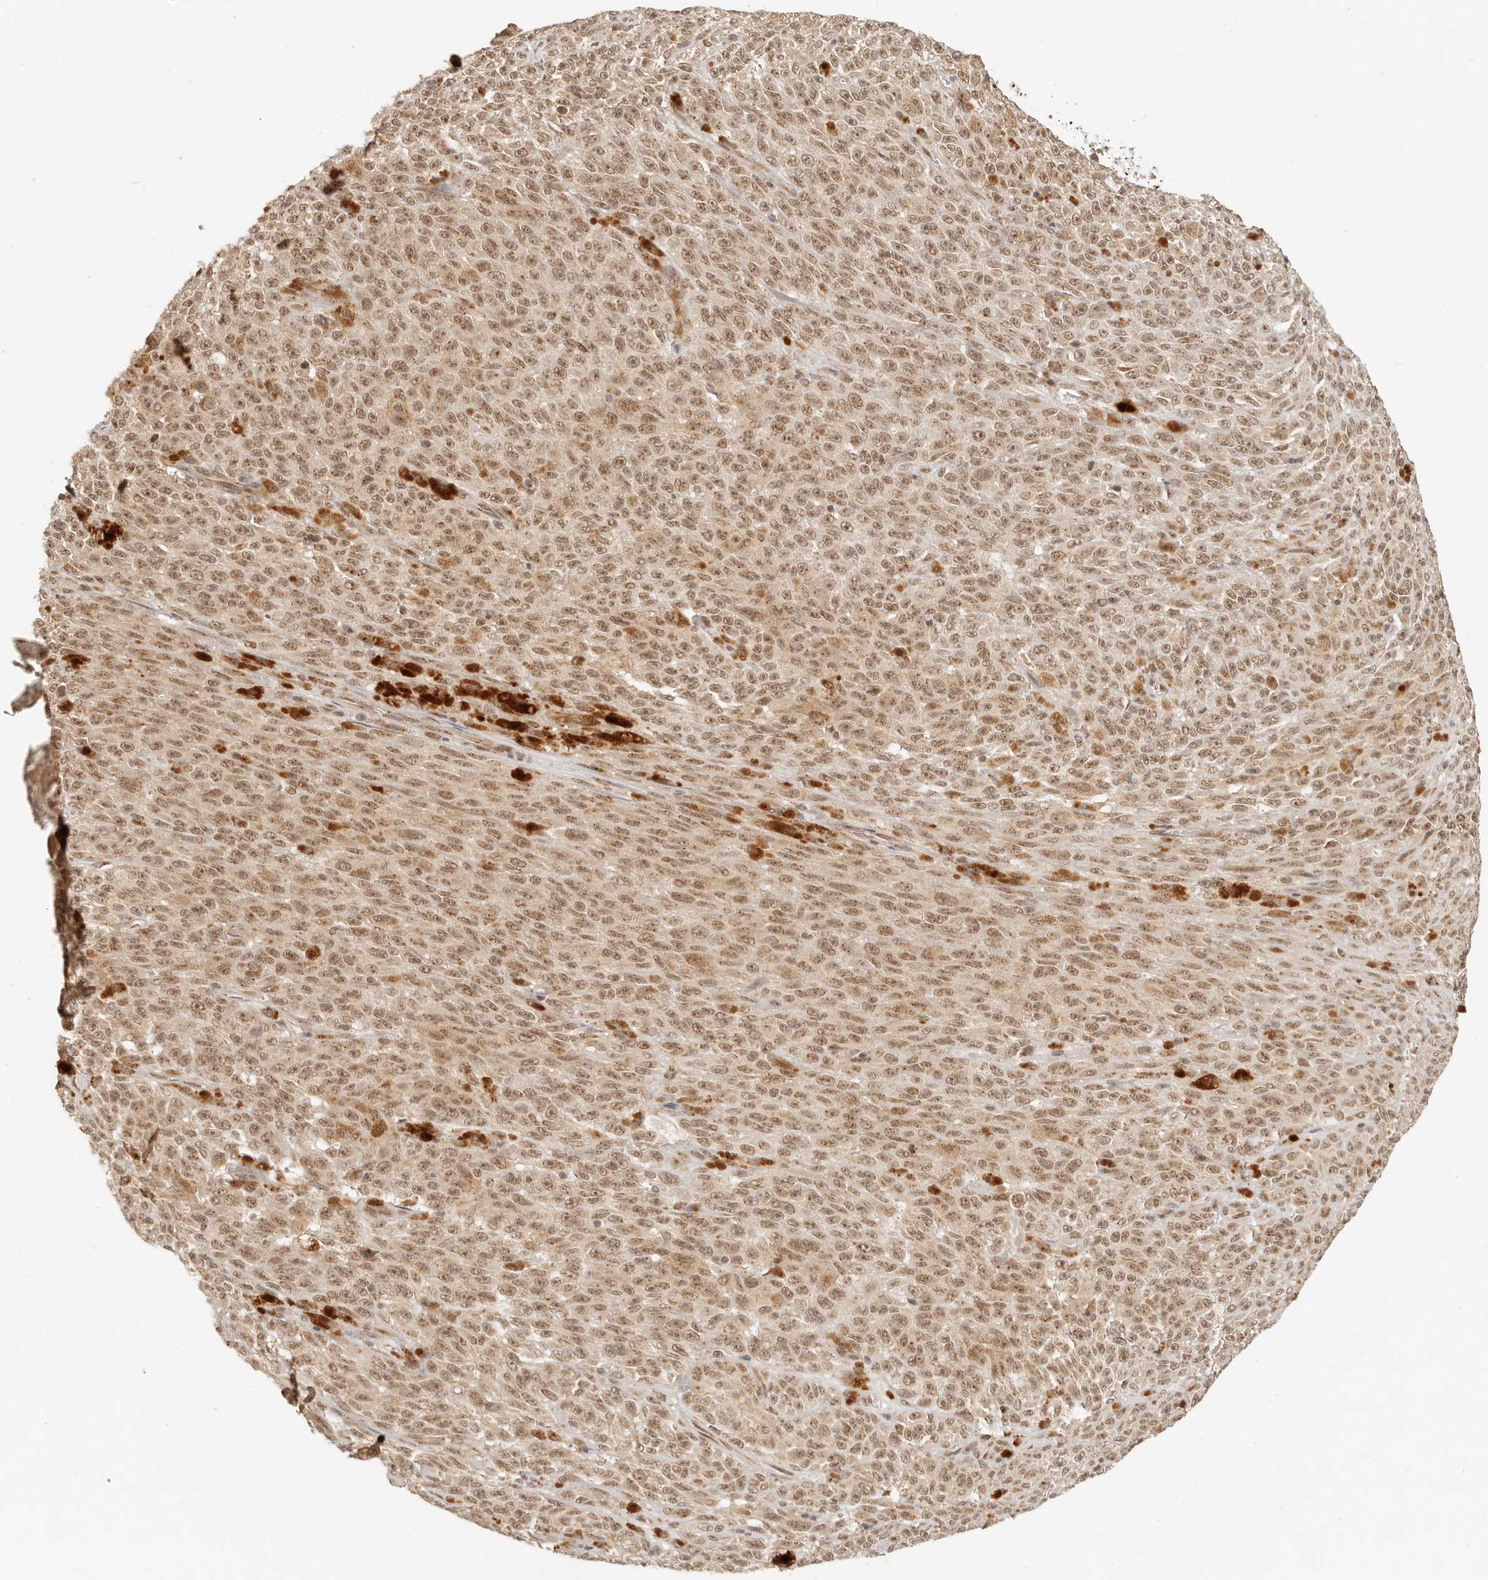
{"staining": {"intensity": "moderate", "quantity": ">75%", "location": "nuclear"}, "tissue": "melanoma", "cell_type": "Tumor cells", "image_type": "cancer", "snomed": [{"axis": "morphology", "description": "Malignant melanoma, NOS"}, {"axis": "topography", "description": "Skin"}], "caption": "An image showing moderate nuclear expression in about >75% of tumor cells in melanoma, as visualized by brown immunohistochemical staining.", "gene": "INTS11", "patient": {"sex": "female", "age": 82}}